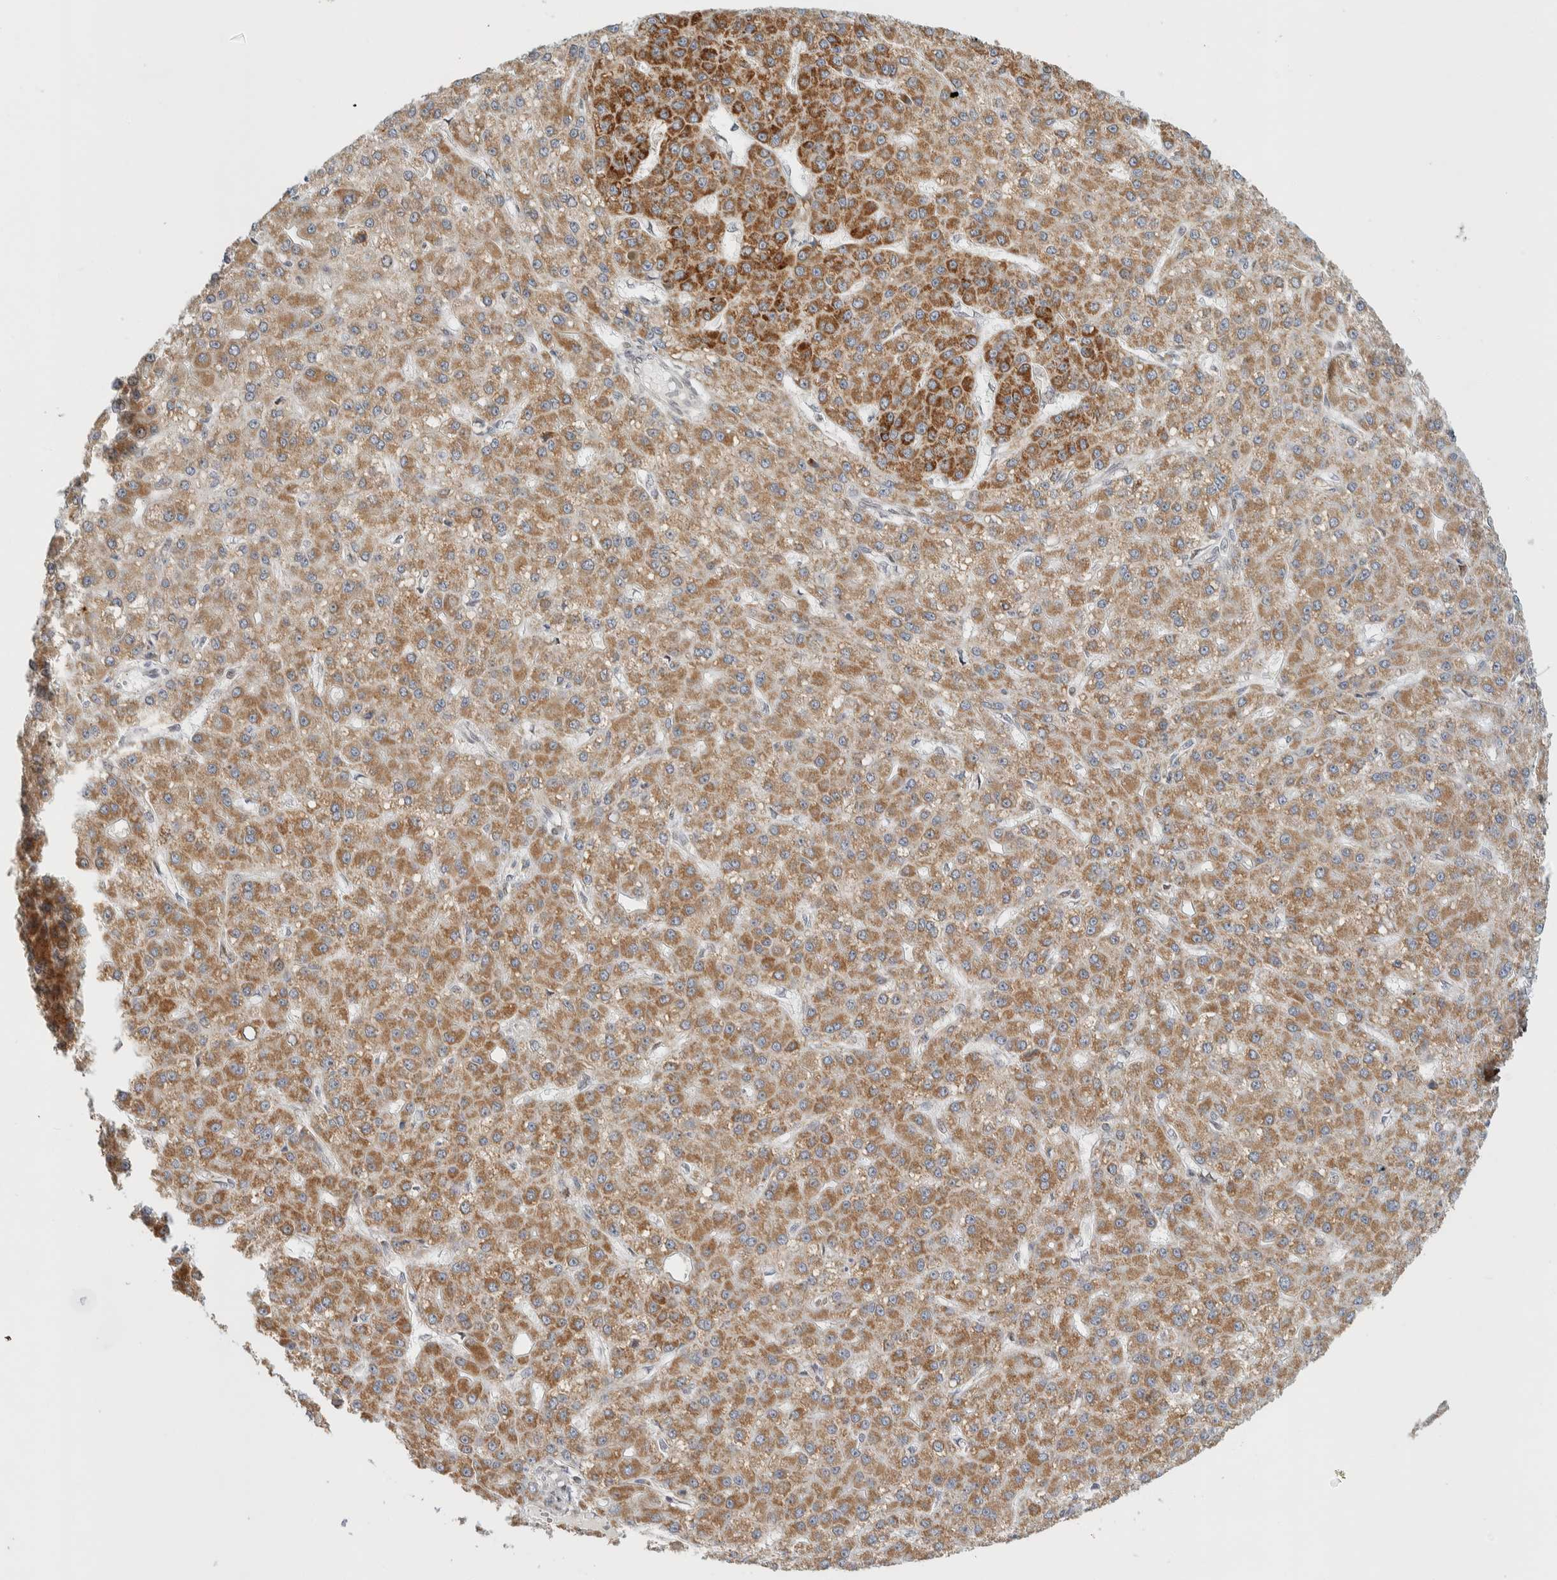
{"staining": {"intensity": "strong", "quantity": ">75%", "location": "cytoplasmic/membranous"}, "tissue": "liver cancer", "cell_type": "Tumor cells", "image_type": "cancer", "snomed": [{"axis": "morphology", "description": "Carcinoma, Hepatocellular, NOS"}, {"axis": "topography", "description": "Liver"}], "caption": "Protein expression analysis of liver cancer reveals strong cytoplasmic/membranous expression in about >75% of tumor cells.", "gene": "TSPAN32", "patient": {"sex": "male", "age": 67}}